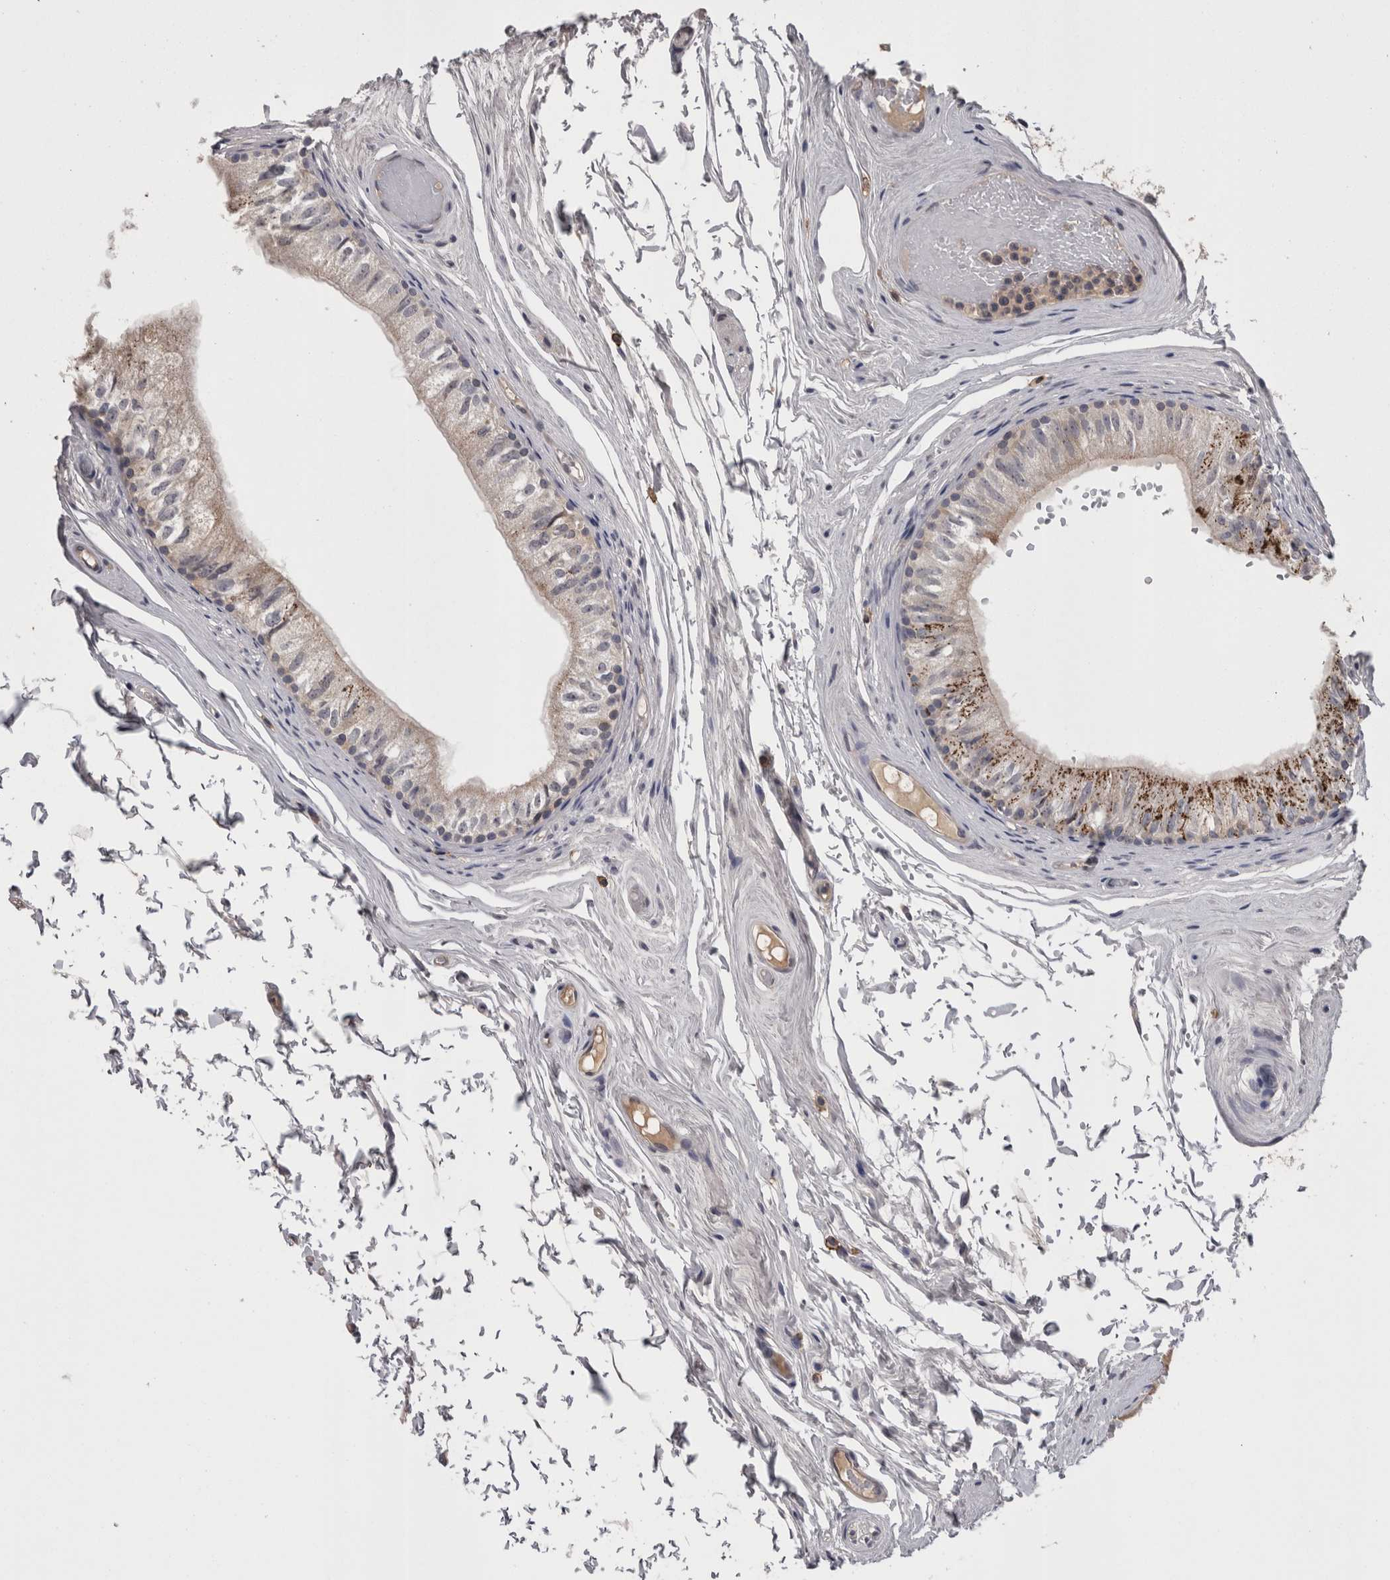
{"staining": {"intensity": "weak", "quantity": "25%-75%", "location": "cytoplasmic/membranous"}, "tissue": "epididymis", "cell_type": "Glandular cells", "image_type": "normal", "snomed": [{"axis": "morphology", "description": "Normal tissue, NOS"}, {"axis": "topography", "description": "Epididymis"}], "caption": "Protein staining shows weak cytoplasmic/membranous expression in about 25%-75% of glandular cells in unremarkable epididymis.", "gene": "PON3", "patient": {"sex": "male", "age": 79}}